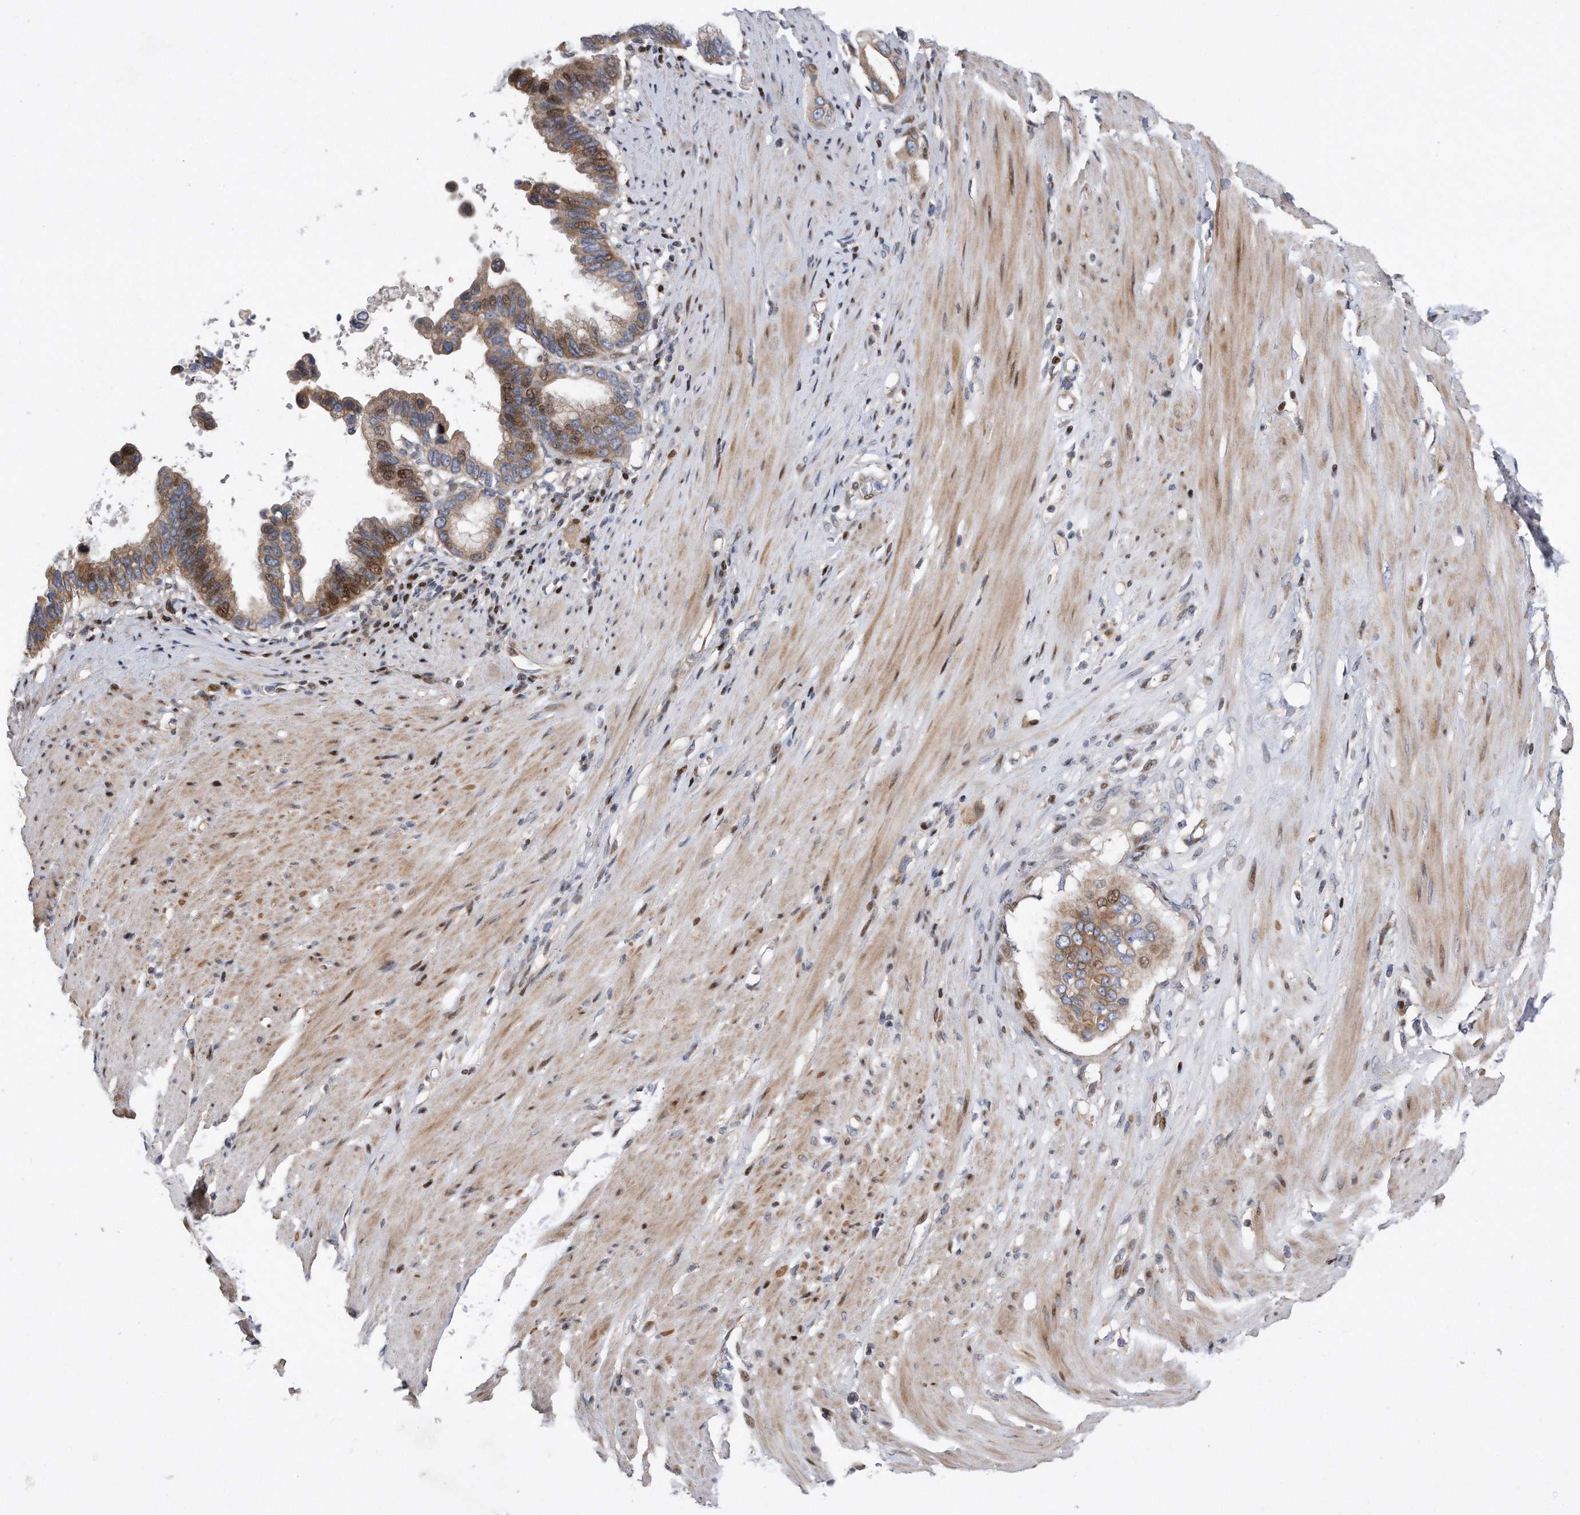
{"staining": {"intensity": "strong", "quantity": "25%-75%", "location": "cytoplasmic/membranous,nuclear"}, "tissue": "pancreatic cancer", "cell_type": "Tumor cells", "image_type": "cancer", "snomed": [{"axis": "morphology", "description": "Adenocarcinoma, NOS"}, {"axis": "topography", "description": "Pancreas"}], "caption": "A micrograph of human pancreatic adenocarcinoma stained for a protein exhibits strong cytoplasmic/membranous and nuclear brown staining in tumor cells.", "gene": "CDH12", "patient": {"sex": "female", "age": 56}}